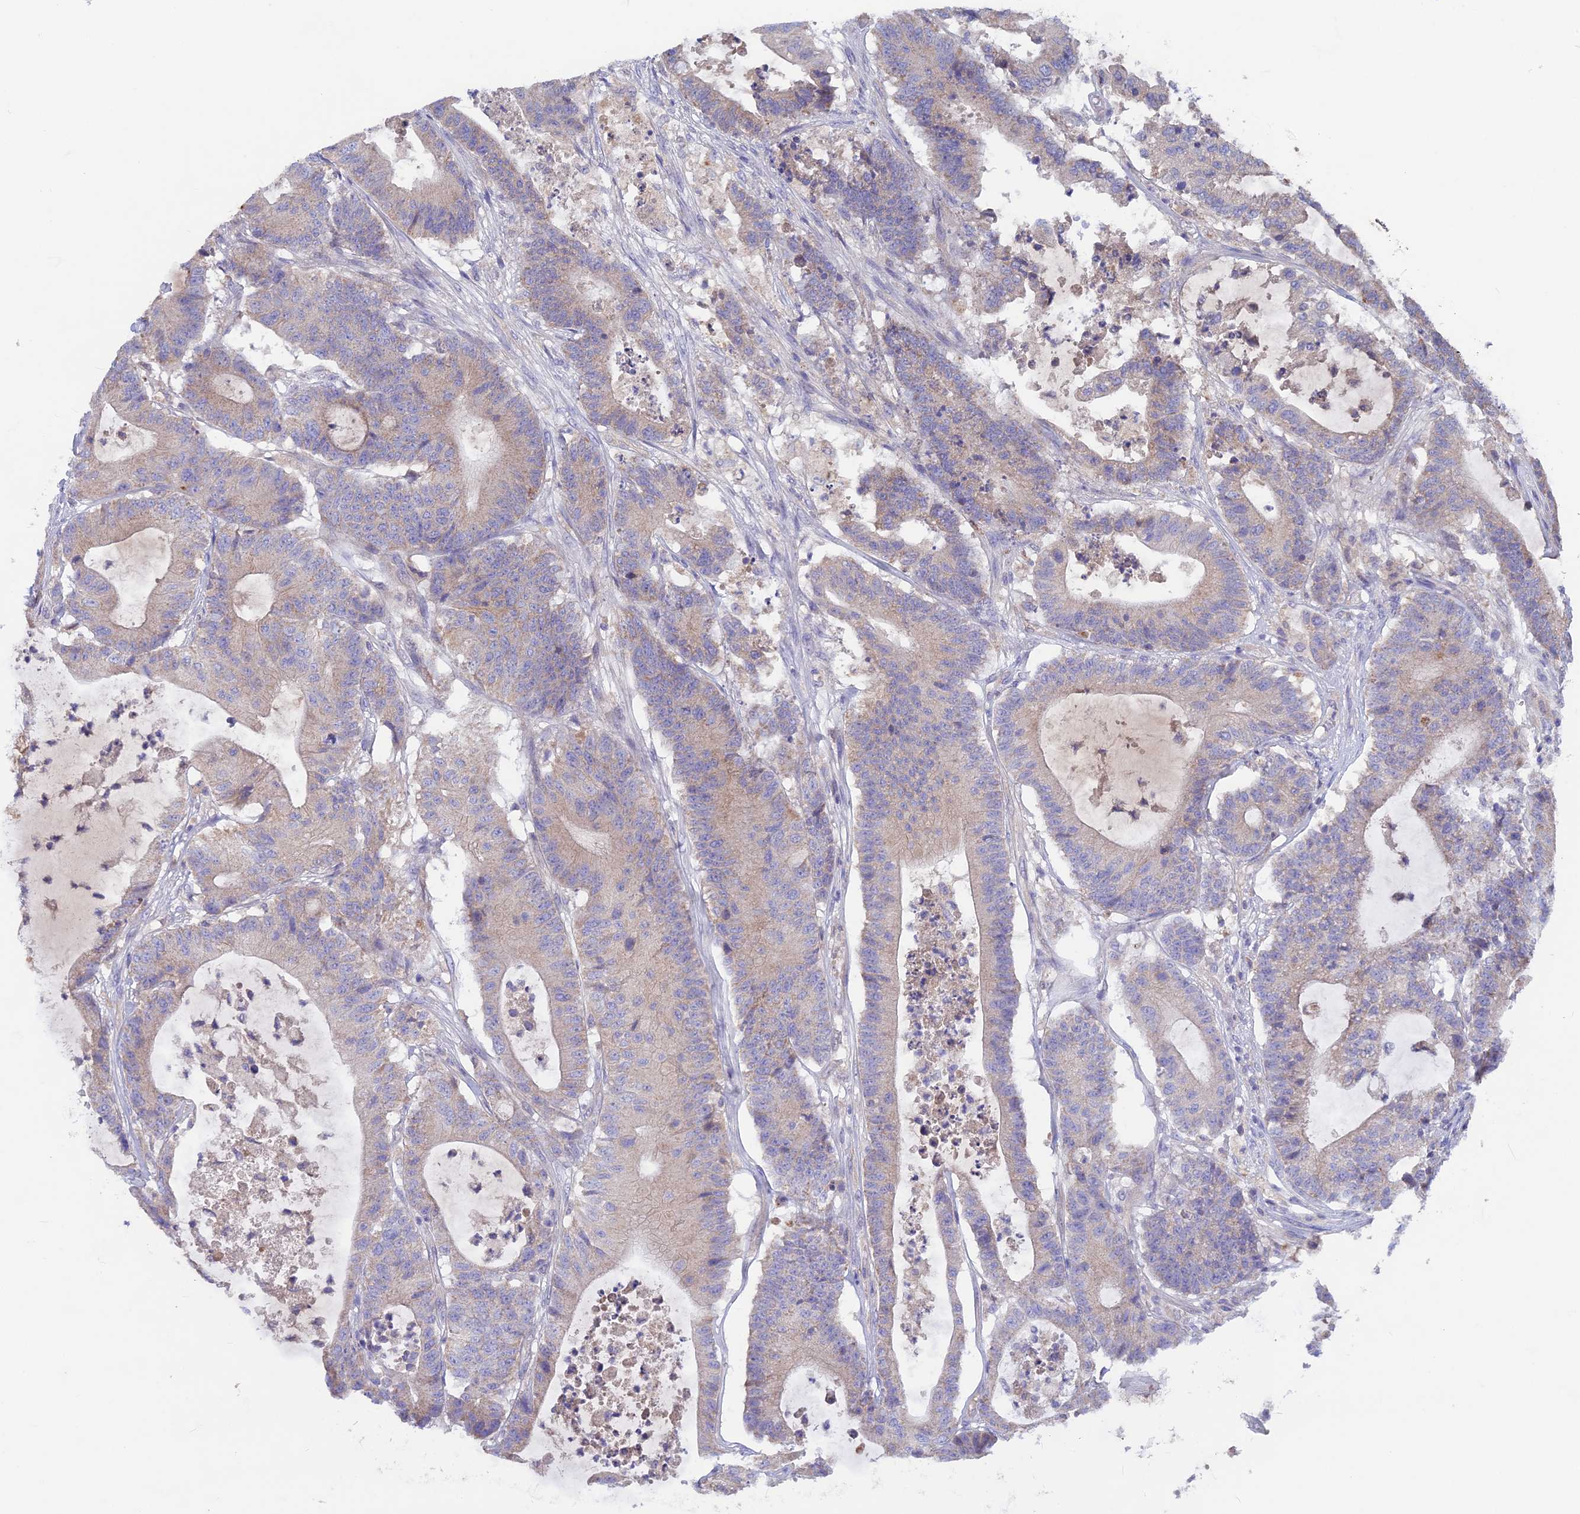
{"staining": {"intensity": "weak", "quantity": "25%-75%", "location": "cytoplasmic/membranous"}, "tissue": "colorectal cancer", "cell_type": "Tumor cells", "image_type": "cancer", "snomed": [{"axis": "morphology", "description": "Adenocarcinoma, NOS"}, {"axis": "topography", "description": "Colon"}], "caption": "Colorectal adenocarcinoma stained with a protein marker demonstrates weak staining in tumor cells.", "gene": "PZP", "patient": {"sex": "female", "age": 84}}